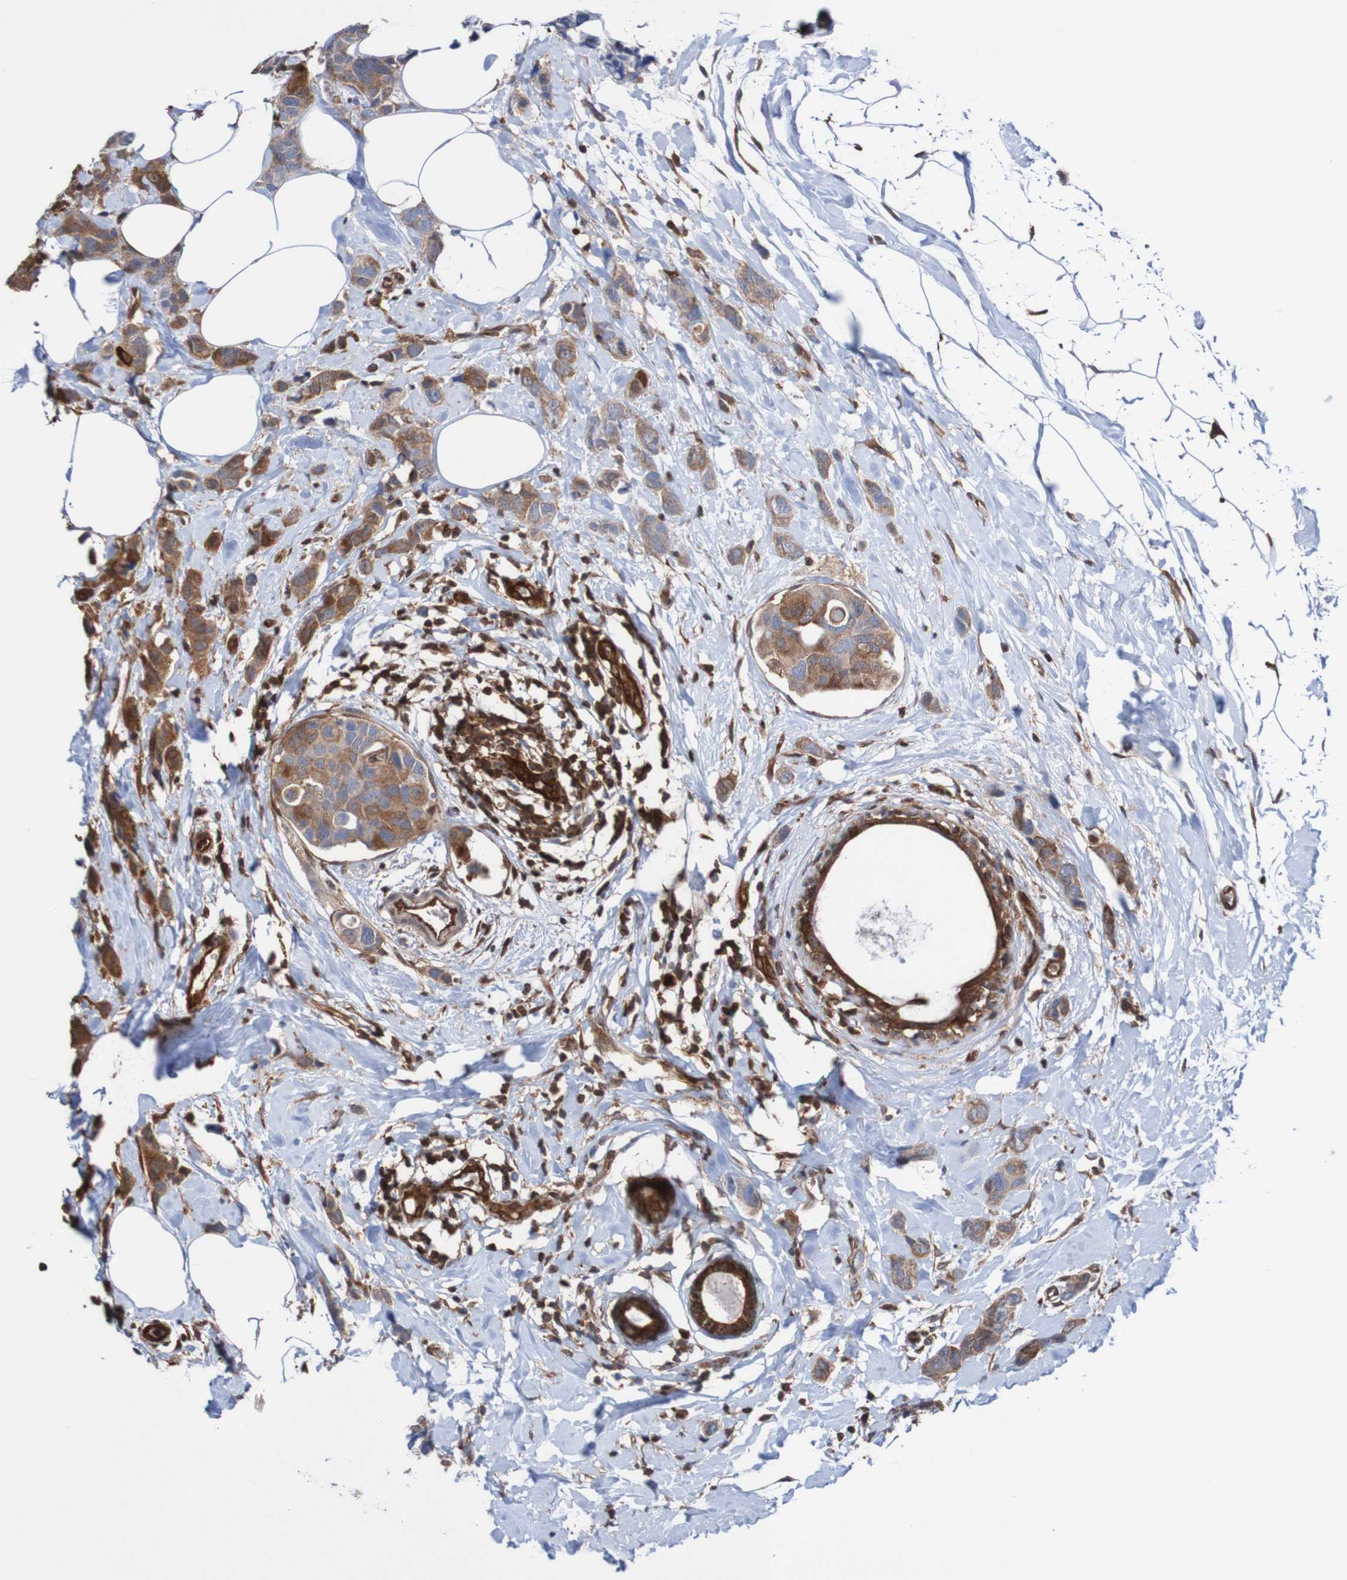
{"staining": {"intensity": "strong", "quantity": ">75%", "location": "cytoplasmic/membranous"}, "tissue": "breast cancer", "cell_type": "Tumor cells", "image_type": "cancer", "snomed": [{"axis": "morphology", "description": "Normal tissue, NOS"}, {"axis": "morphology", "description": "Duct carcinoma"}, {"axis": "topography", "description": "Breast"}], "caption": "The immunohistochemical stain highlights strong cytoplasmic/membranous staining in tumor cells of intraductal carcinoma (breast) tissue.", "gene": "RIGI", "patient": {"sex": "female", "age": 50}}